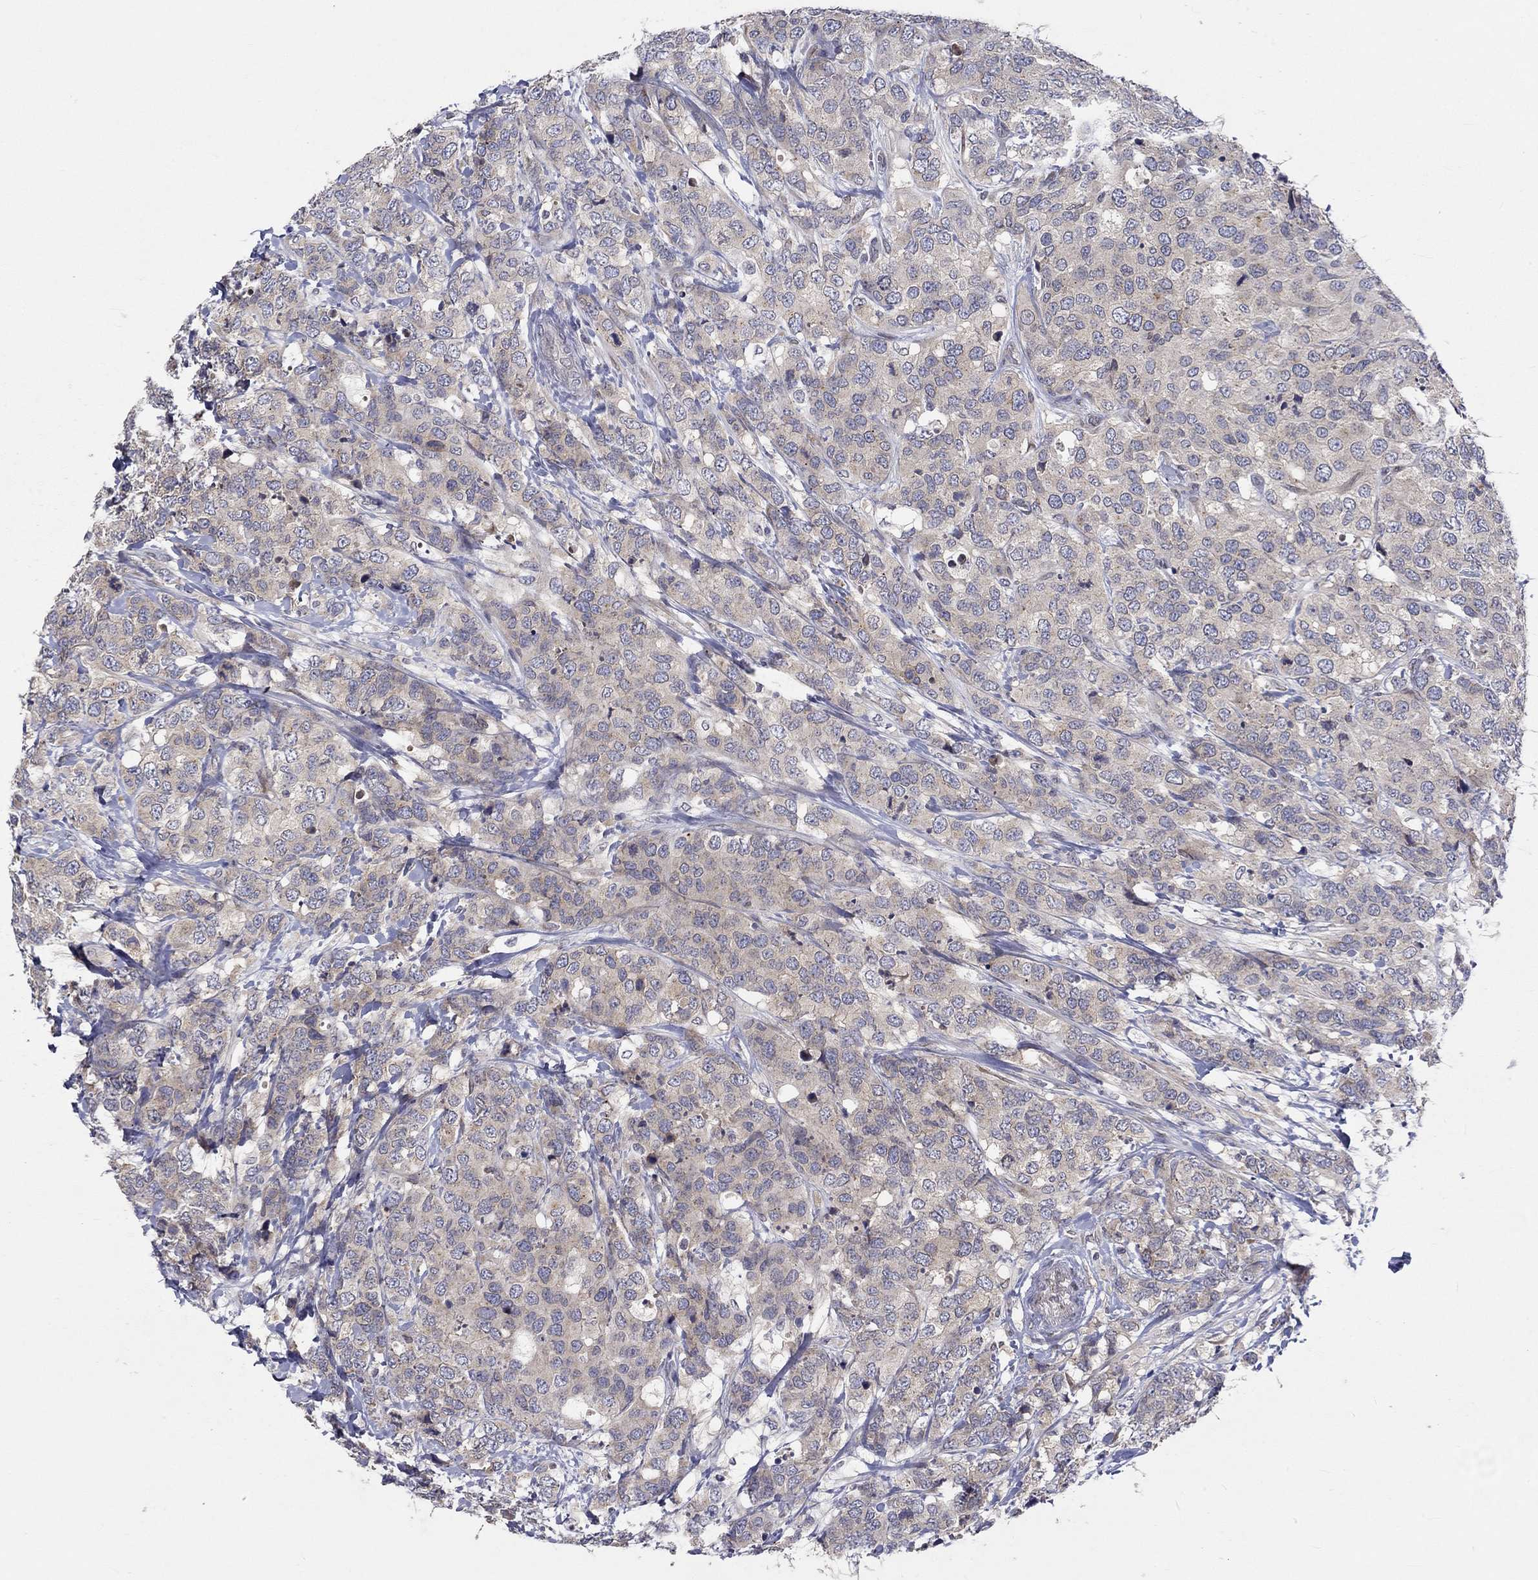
{"staining": {"intensity": "weak", "quantity": "<25%", "location": "cytoplasmic/membranous"}, "tissue": "breast cancer", "cell_type": "Tumor cells", "image_type": "cancer", "snomed": [{"axis": "morphology", "description": "Lobular carcinoma"}, {"axis": "topography", "description": "Breast"}], "caption": "IHC photomicrograph of neoplastic tissue: breast lobular carcinoma stained with DAB displays no significant protein expression in tumor cells.", "gene": "CETN3", "patient": {"sex": "female", "age": 59}}